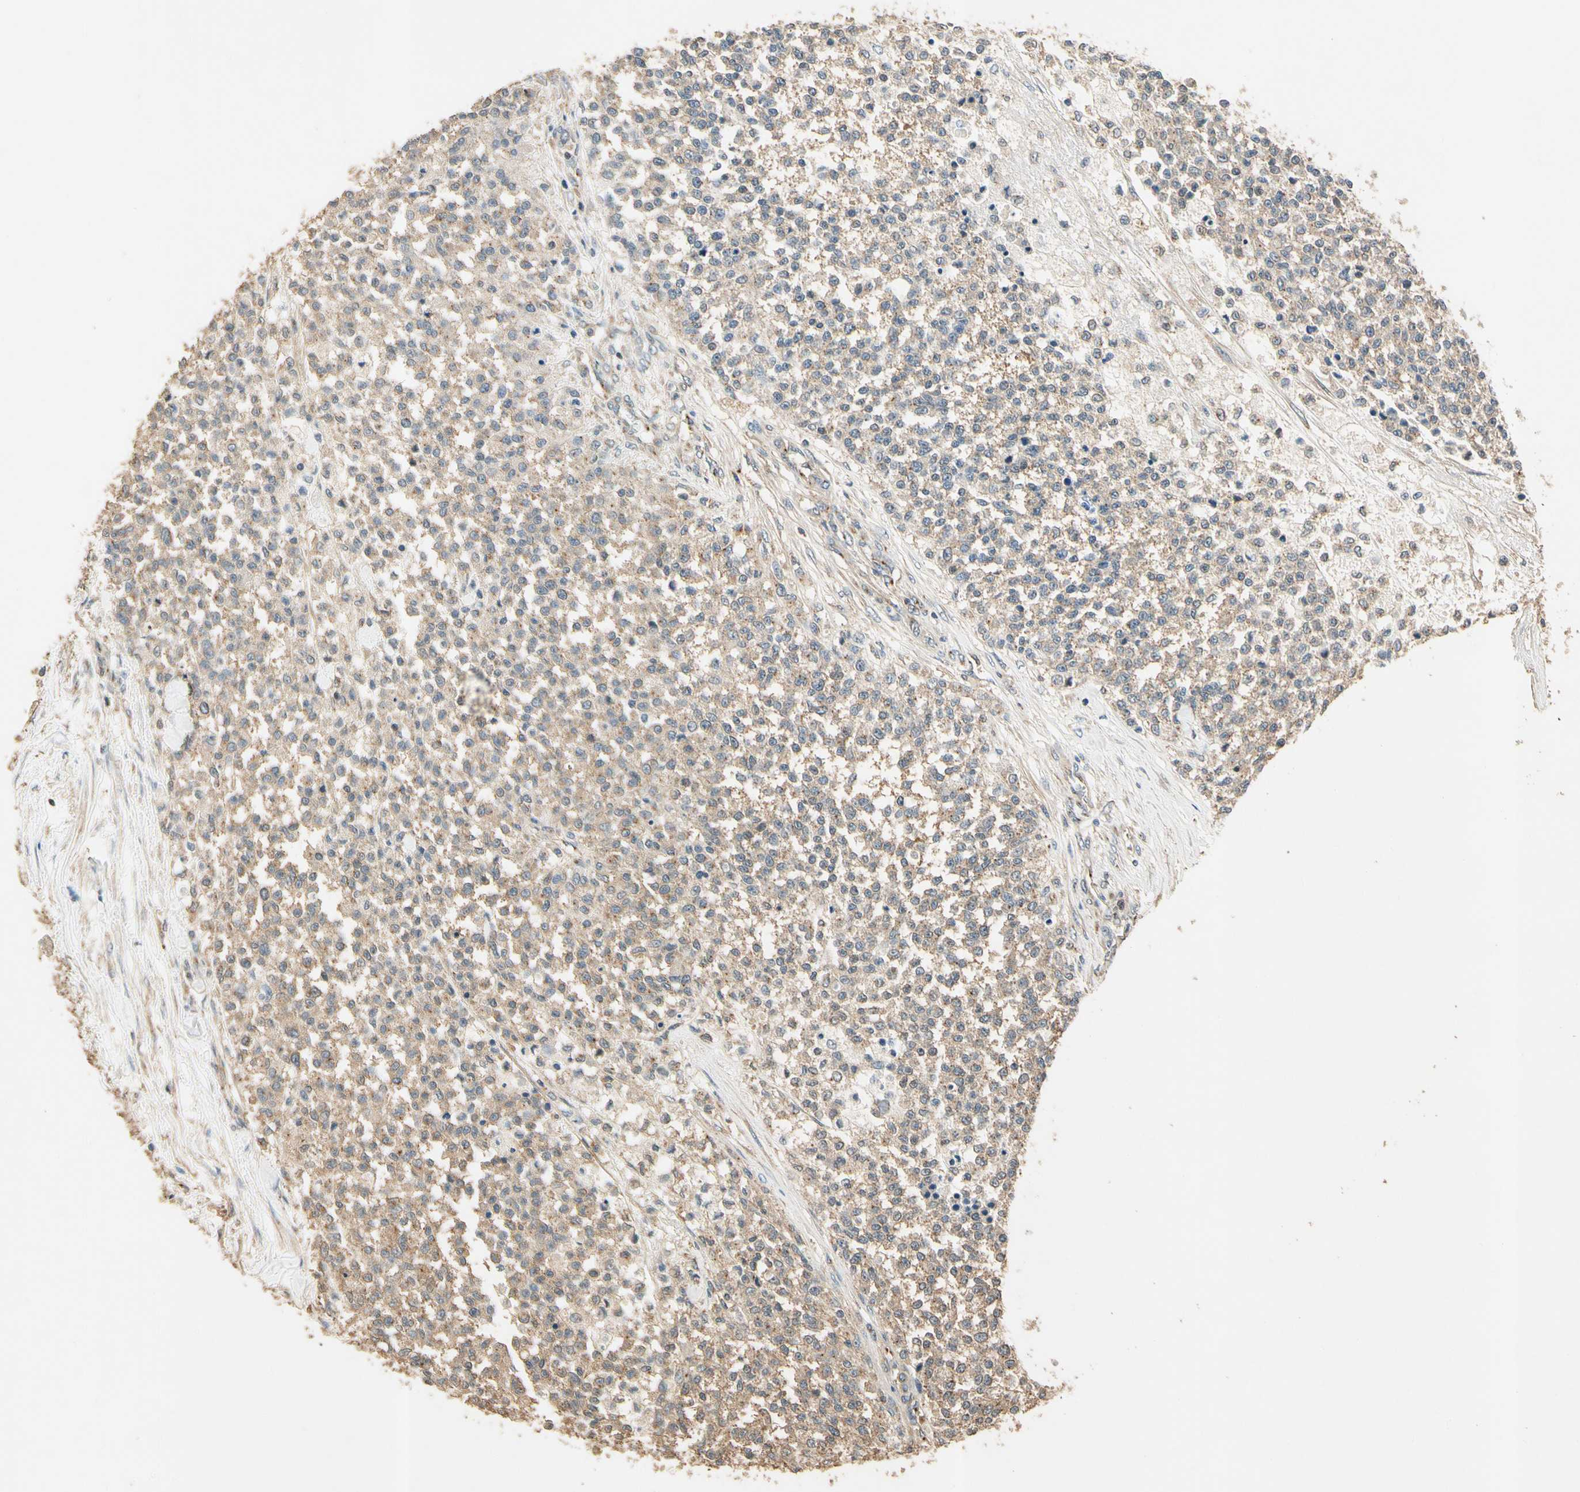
{"staining": {"intensity": "weak", "quantity": ">75%", "location": "cytoplasmic/membranous"}, "tissue": "testis cancer", "cell_type": "Tumor cells", "image_type": "cancer", "snomed": [{"axis": "morphology", "description": "Seminoma, NOS"}, {"axis": "topography", "description": "Testis"}], "caption": "Protein staining displays weak cytoplasmic/membranous staining in about >75% of tumor cells in testis cancer (seminoma).", "gene": "AKAP9", "patient": {"sex": "male", "age": 59}}